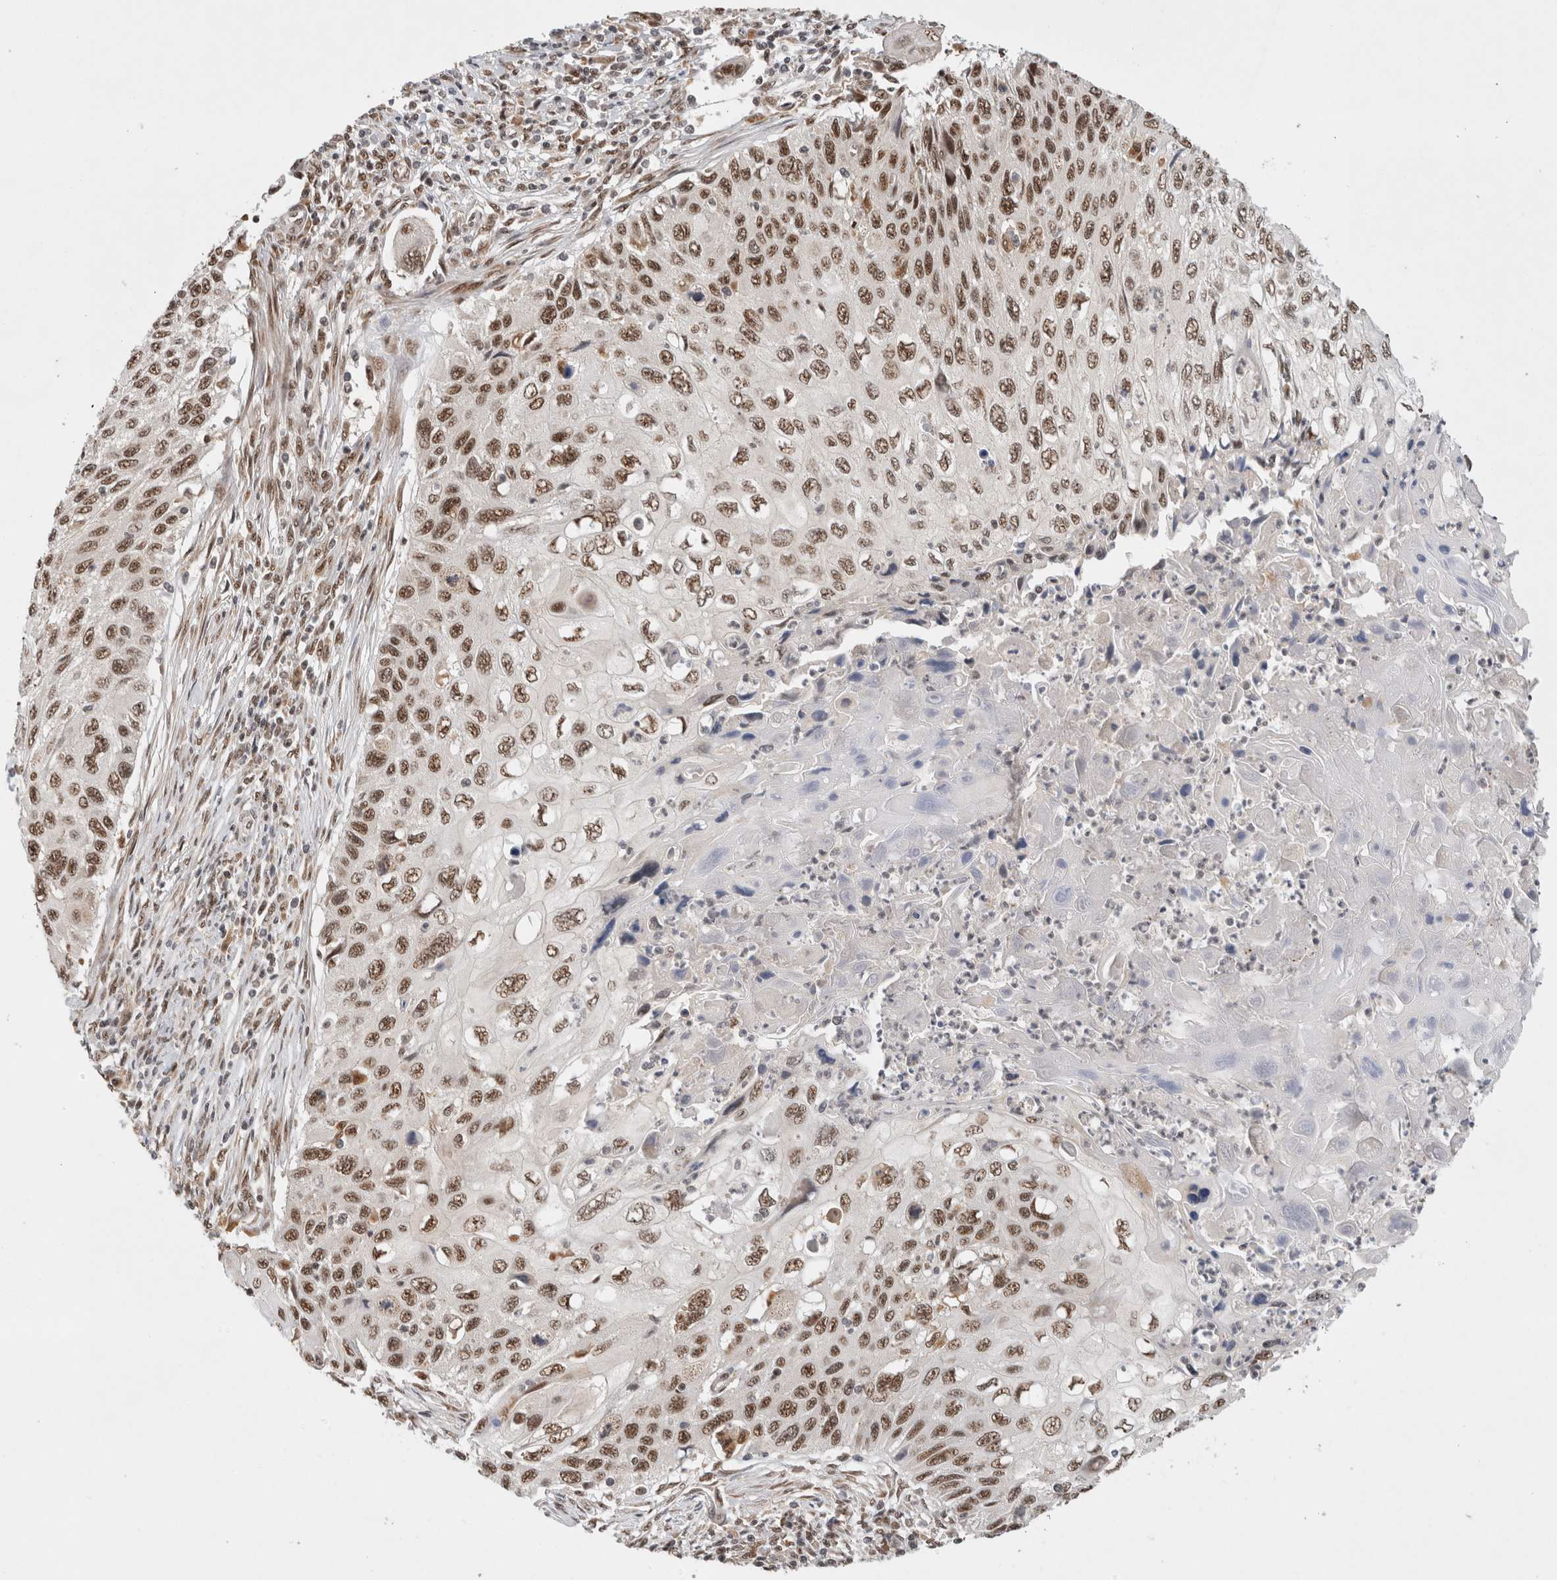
{"staining": {"intensity": "moderate", "quantity": ">75%", "location": "nuclear"}, "tissue": "cervical cancer", "cell_type": "Tumor cells", "image_type": "cancer", "snomed": [{"axis": "morphology", "description": "Squamous cell carcinoma, NOS"}, {"axis": "topography", "description": "Cervix"}], "caption": "Human squamous cell carcinoma (cervical) stained for a protein (brown) exhibits moderate nuclear positive expression in approximately >75% of tumor cells.", "gene": "NCAPG2", "patient": {"sex": "female", "age": 70}}